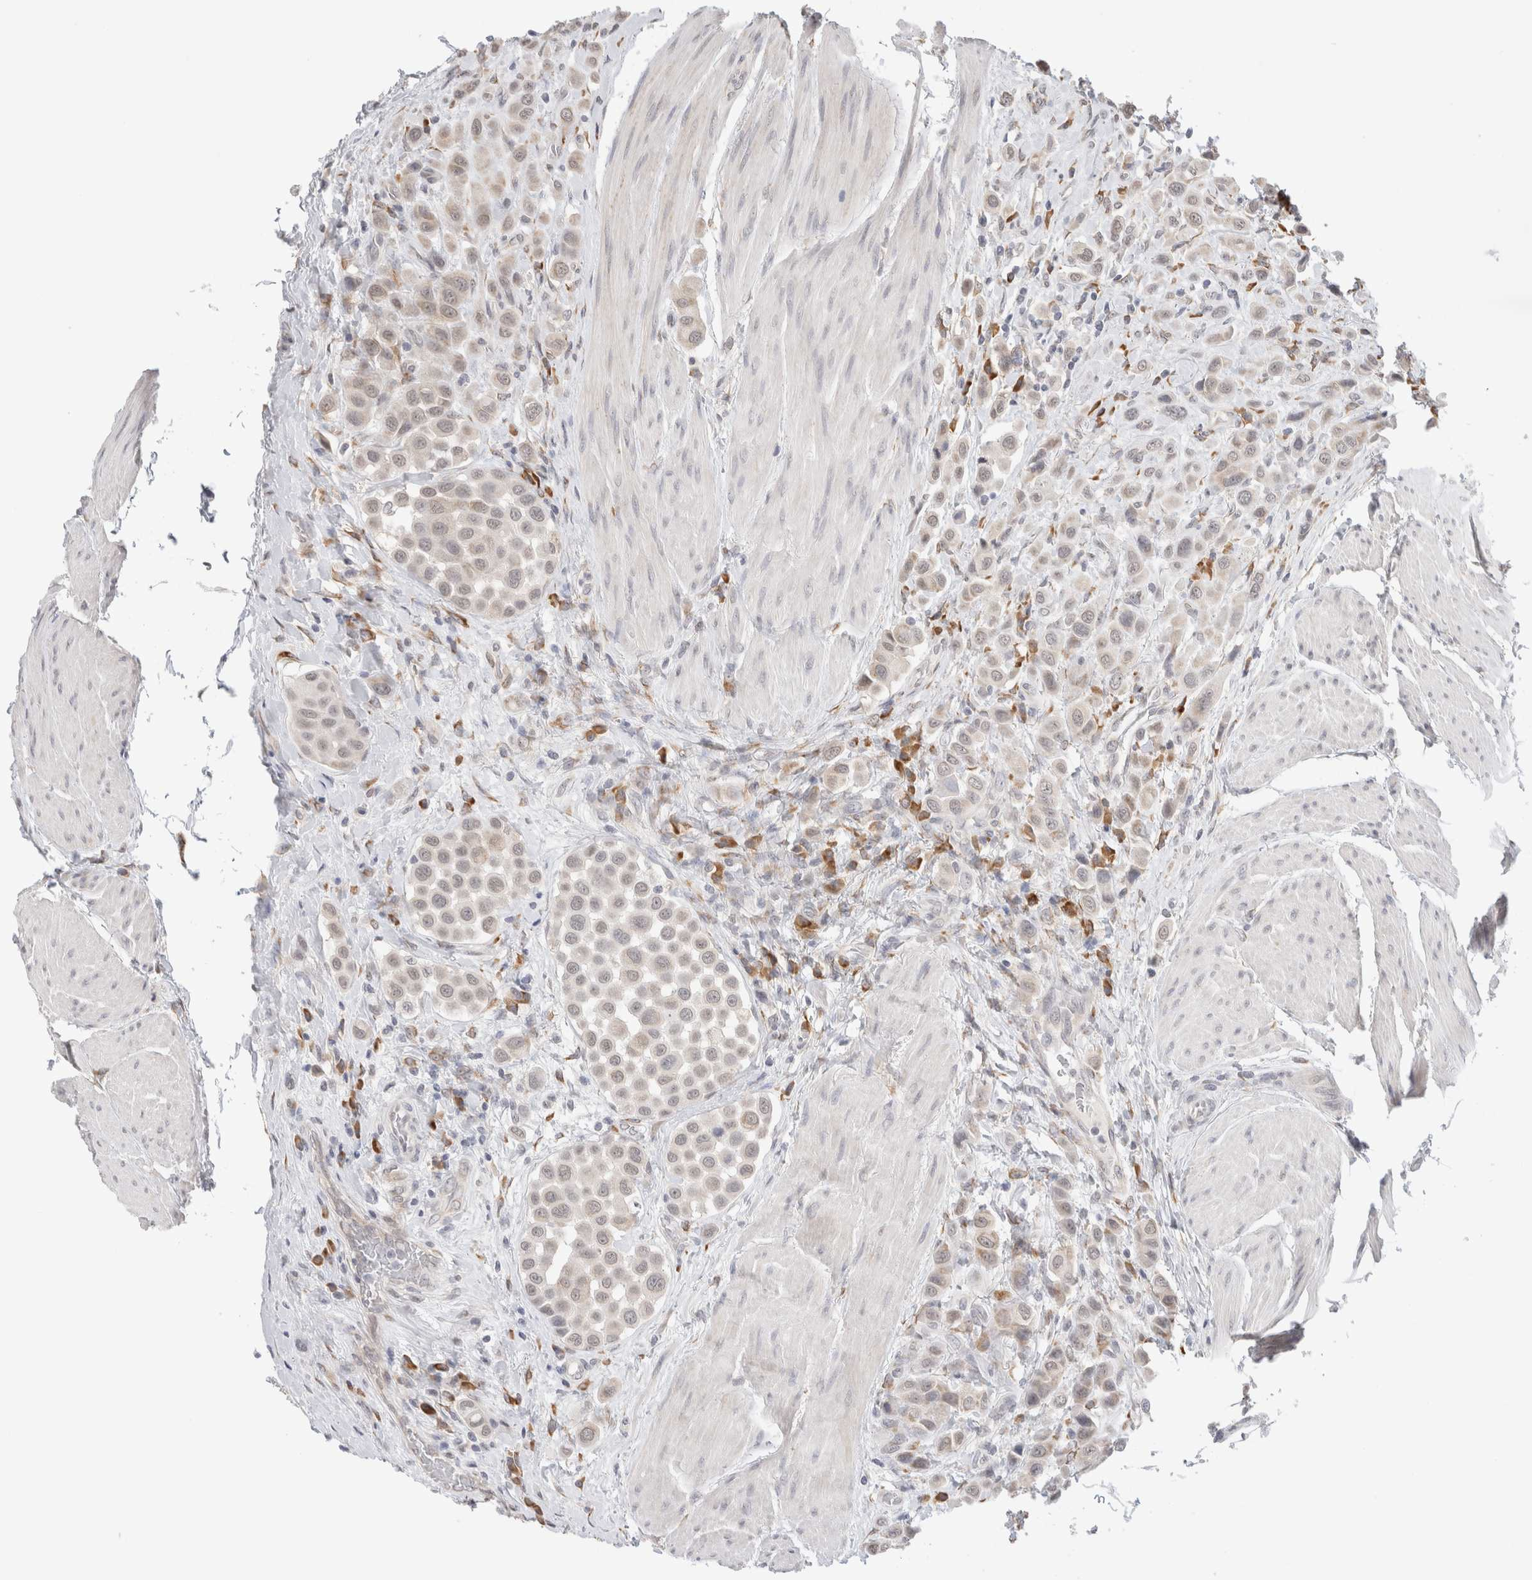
{"staining": {"intensity": "negative", "quantity": "none", "location": "none"}, "tissue": "urothelial cancer", "cell_type": "Tumor cells", "image_type": "cancer", "snomed": [{"axis": "morphology", "description": "Urothelial carcinoma, High grade"}, {"axis": "topography", "description": "Urinary bladder"}], "caption": "Tumor cells show no significant protein positivity in urothelial cancer. Brightfield microscopy of immunohistochemistry stained with DAB (brown) and hematoxylin (blue), captured at high magnification.", "gene": "HDLBP", "patient": {"sex": "male", "age": 50}}